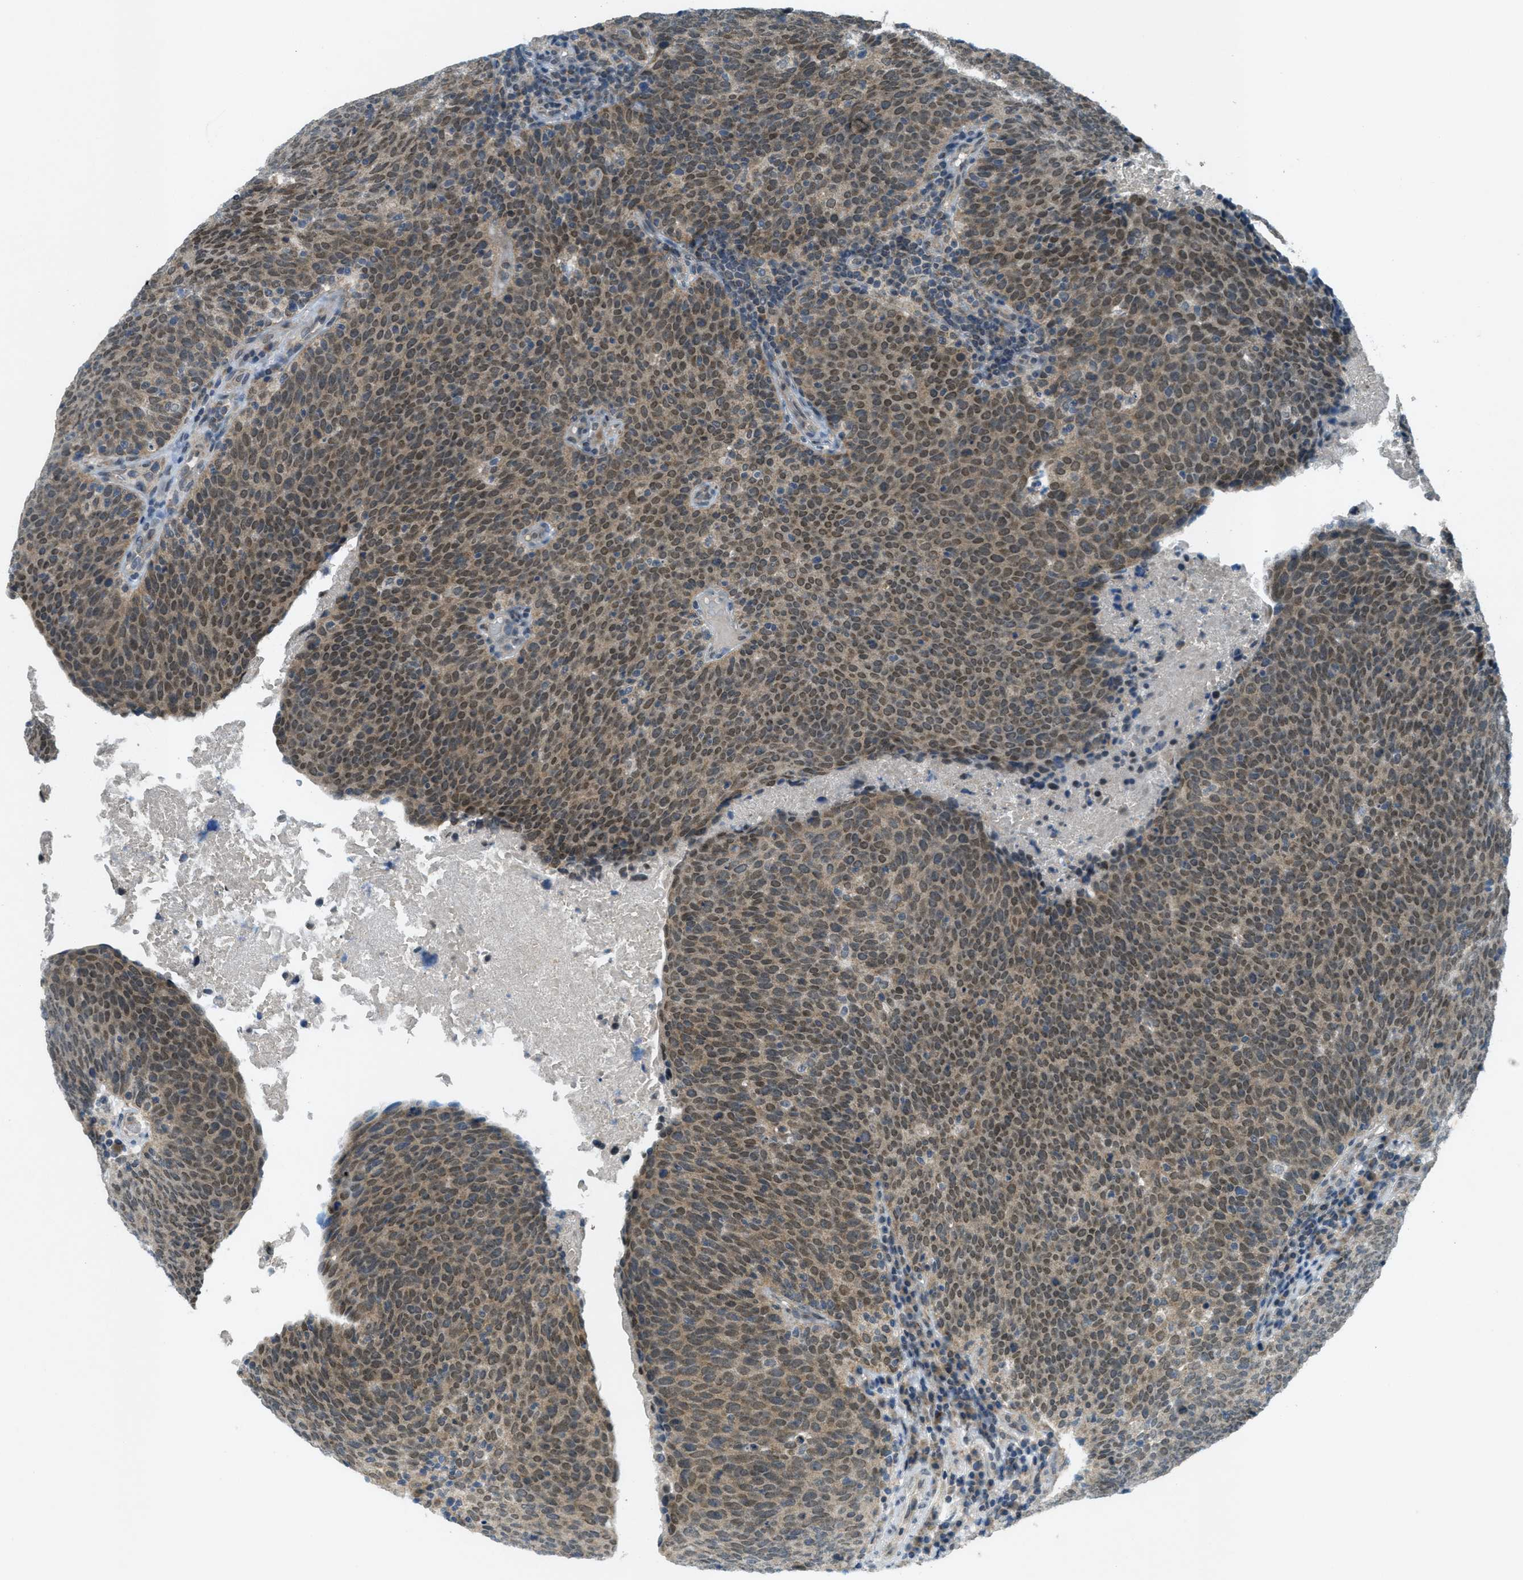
{"staining": {"intensity": "moderate", "quantity": ">75%", "location": "cytoplasmic/membranous,nuclear"}, "tissue": "head and neck cancer", "cell_type": "Tumor cells", "image_type": "cancer", "snomed": [{"axis": "morphology", "description": "Squamous cell carcinoma, NOS"}, {"axis": "morphology", "description": "Squamous cell carcinoma, metastatic, NOS"}, {"axis": "topography", "description": "Lymph node"}, {"axis": "topography", "description": "Head-Neck"}], "caption": "A high-resolution histopathology image shows immunohistochemistry (IHC) staining of head and neck squamous cell carcinoma, which shows moderate cytoplasmic/membranous and nuclear staining in about >75% of tumor cells.", "gene": "TCF20", "patient": {"sex": "male", "age": 62}}